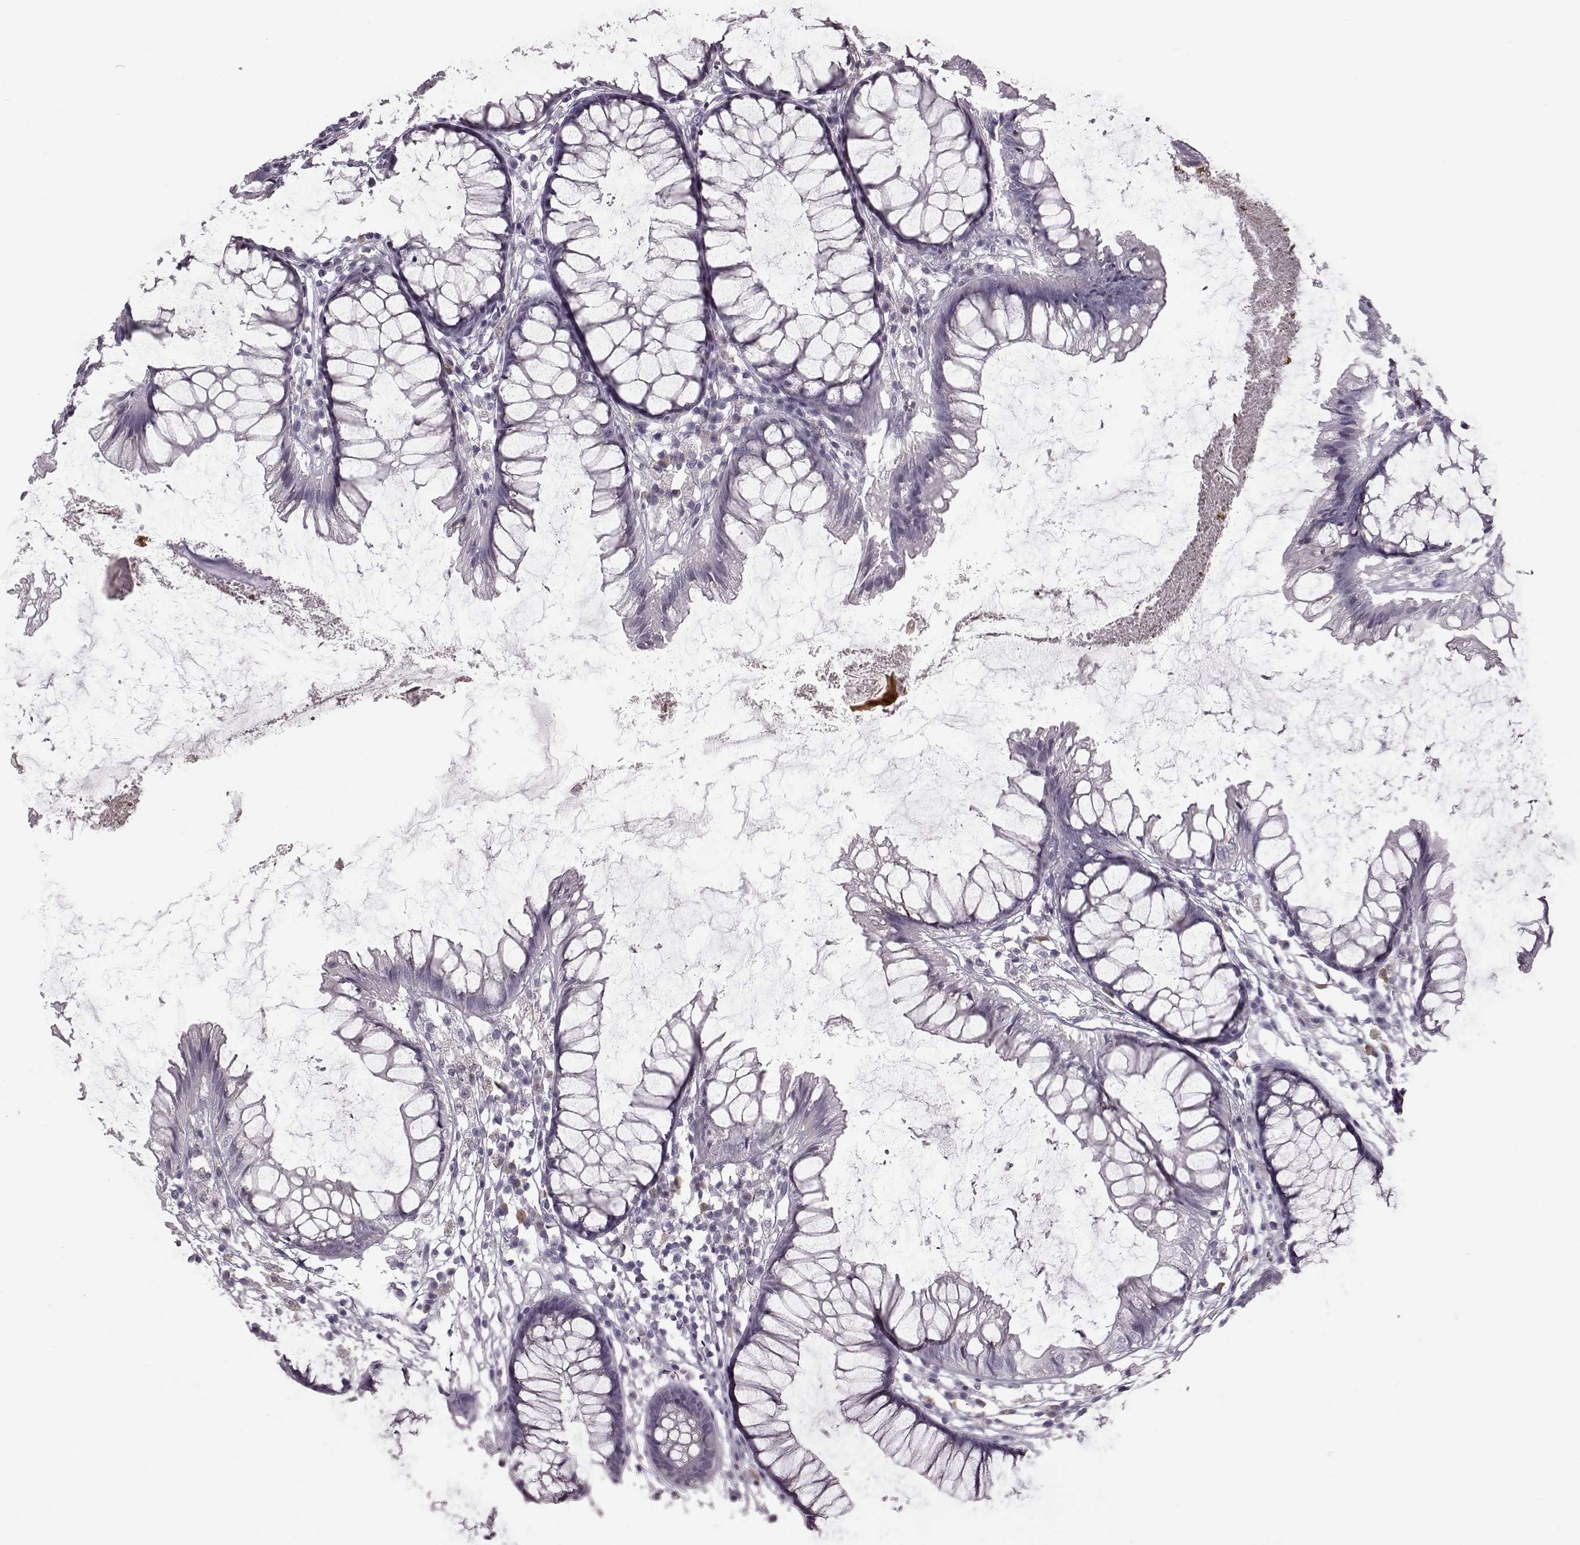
{"staining": {"intensity": "negative", "quantity": "none", "location": "none"}, "tissue": "colon", "cell_type": "Endothelial cells", "image_type": "normal", "snomed": [{"axis": "morphology", "description": "Normal tissue, NOS"}, {"axis": "morphology", "description": "Adenocarcinoma, NOS"}, {"axis": "topography", "description": "Colon"}], "caption": "DAB (3,3'-diaminobenzidine) immunohistochemical staining of unremarkable human colon shows no significant positivity in endothelial cells.", "gene": "JSRP1", "patient": {"sex": "male", "age": 65}}